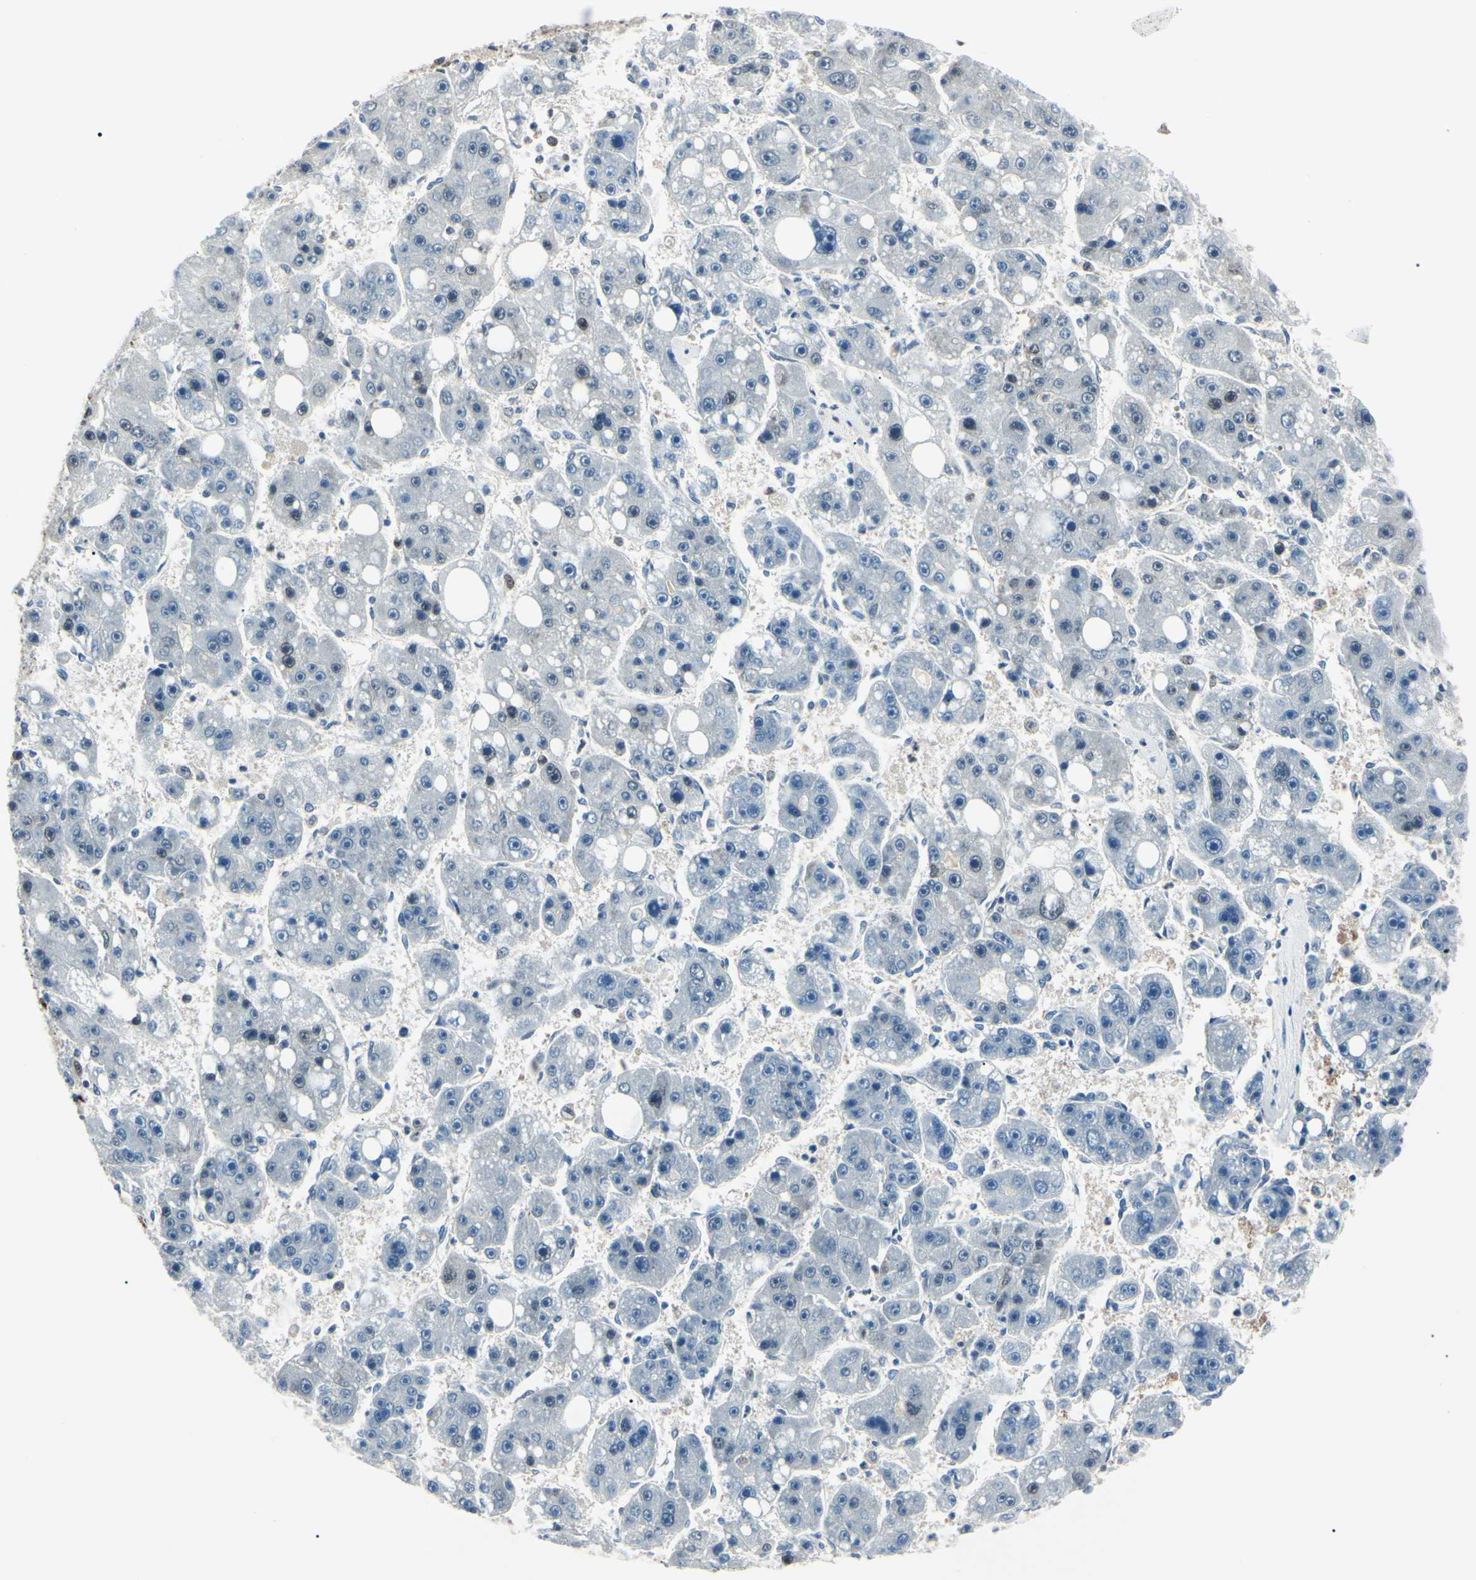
{"staining": {"intensity": "negative", "quantity": "none", "location": "none"}, "tissue": "liver cancer", "cell_type": "Tumor cells", "image_type": "cancer", "snomed": [{"axis": "morphology", "description": "Carcinoma, Hepatocellular, NOS"}, {"axis": "topography", "description": "Liver"}], "caption": "An image of hepatocellular carcinoma (liver) stained for a protein reveals no brown staining in tumor cells. Brightfield microscopy of immunohistochemistry (IHC) stained with DAB (3,3'-diaminobenzidine) (brown) and hematoxylin (blue), captured at high magnification.", "gene": "PGK1", "patient": {"sex": "female", "age": 61}}